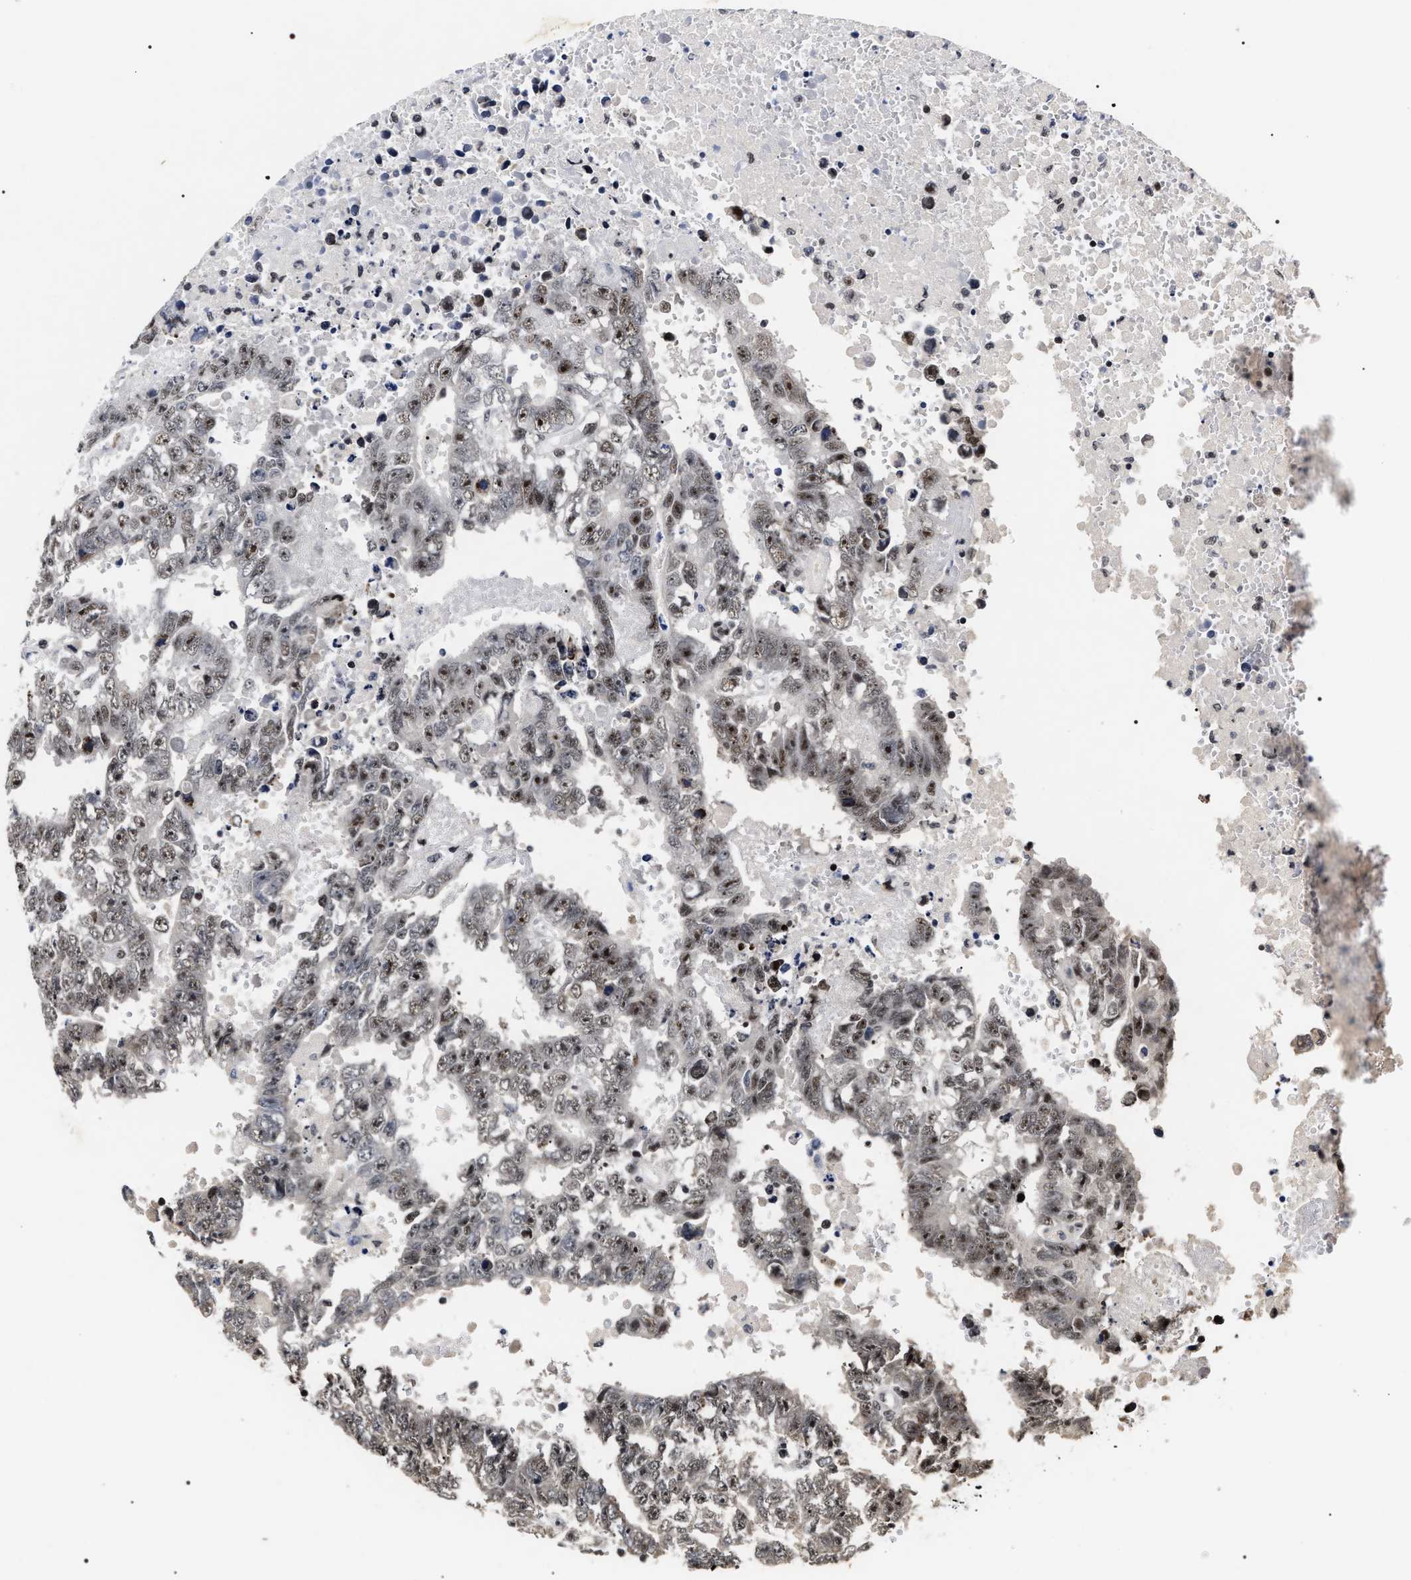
{"staining": {"intensity": "moderate", "quantity": ">75%", "location": "nuclear"}, "tissue": "testis cancer", "cell_type": "Tumor cells", "image_type": "cancer", "snomed": [{"axis": "morphology", "description": "Carcinoma, Embryonal, NOS"}, {"axis": "topography", "description": "Testis"}], "caption": "IHC of testis cancer demonstrates medium levels of moderate nuclear staining in about >75% of tumor cells.", "gene": "RRP1B", "patient": {"sex": "male", "age": 25}}